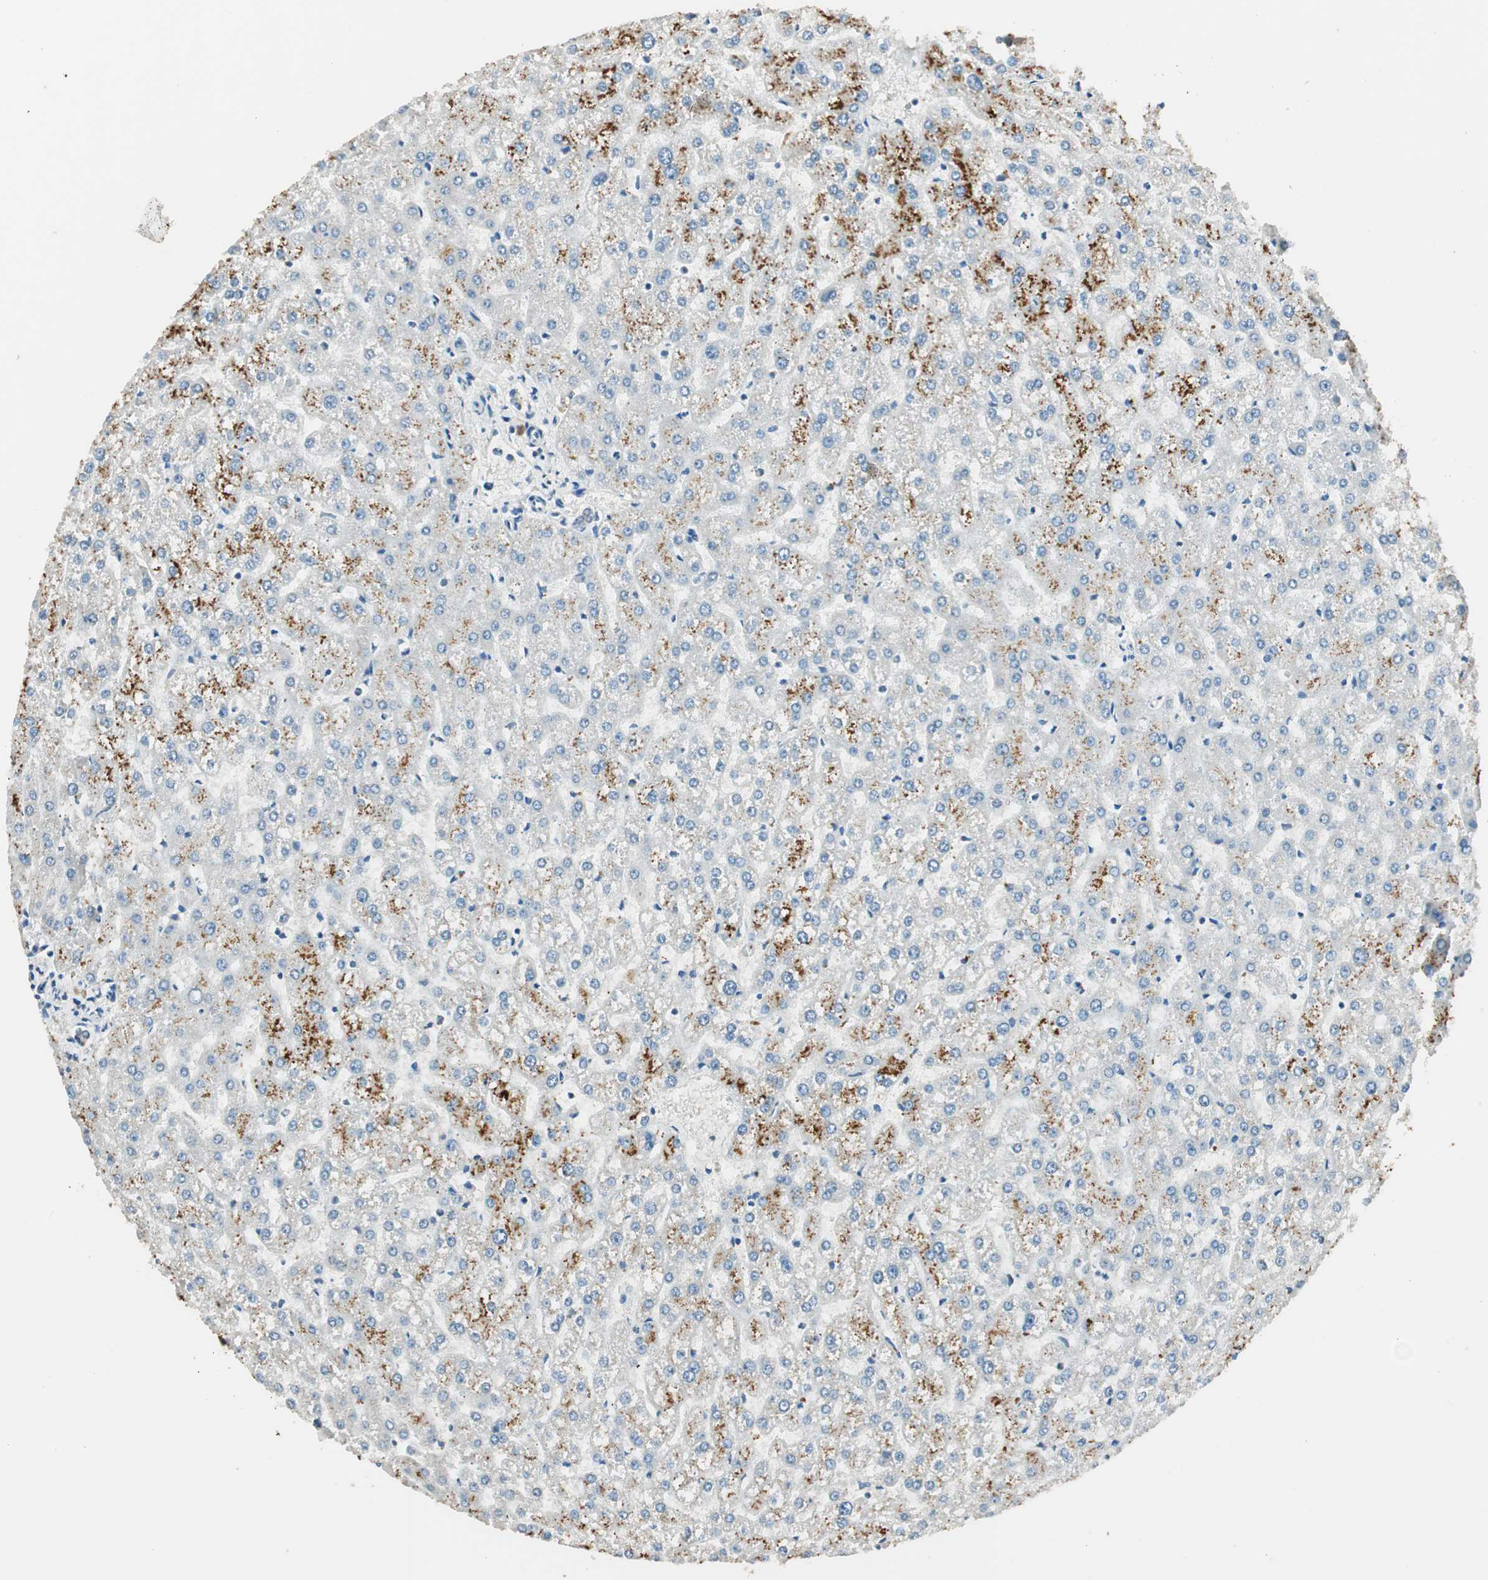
{"staining": {"intensity": "negative", "quantity": "none", "location": "none"}, "tissue": "liver", "cell_type": "Cholangiocytes", "image_type": "normal", "snomed": [{"axis": "morphology", "description": "Normal tissue, NOS"}, {"axis": "topography", "description": "Liver"}], "caption": "Immunohistochemical staining of benign human liver displays no significant positivity in cholangiocytes. (Brightfield microscopy of DAB IHC at high magnification).", "gene": "USP5", "patient": {"sex": "female", "age": 32}}